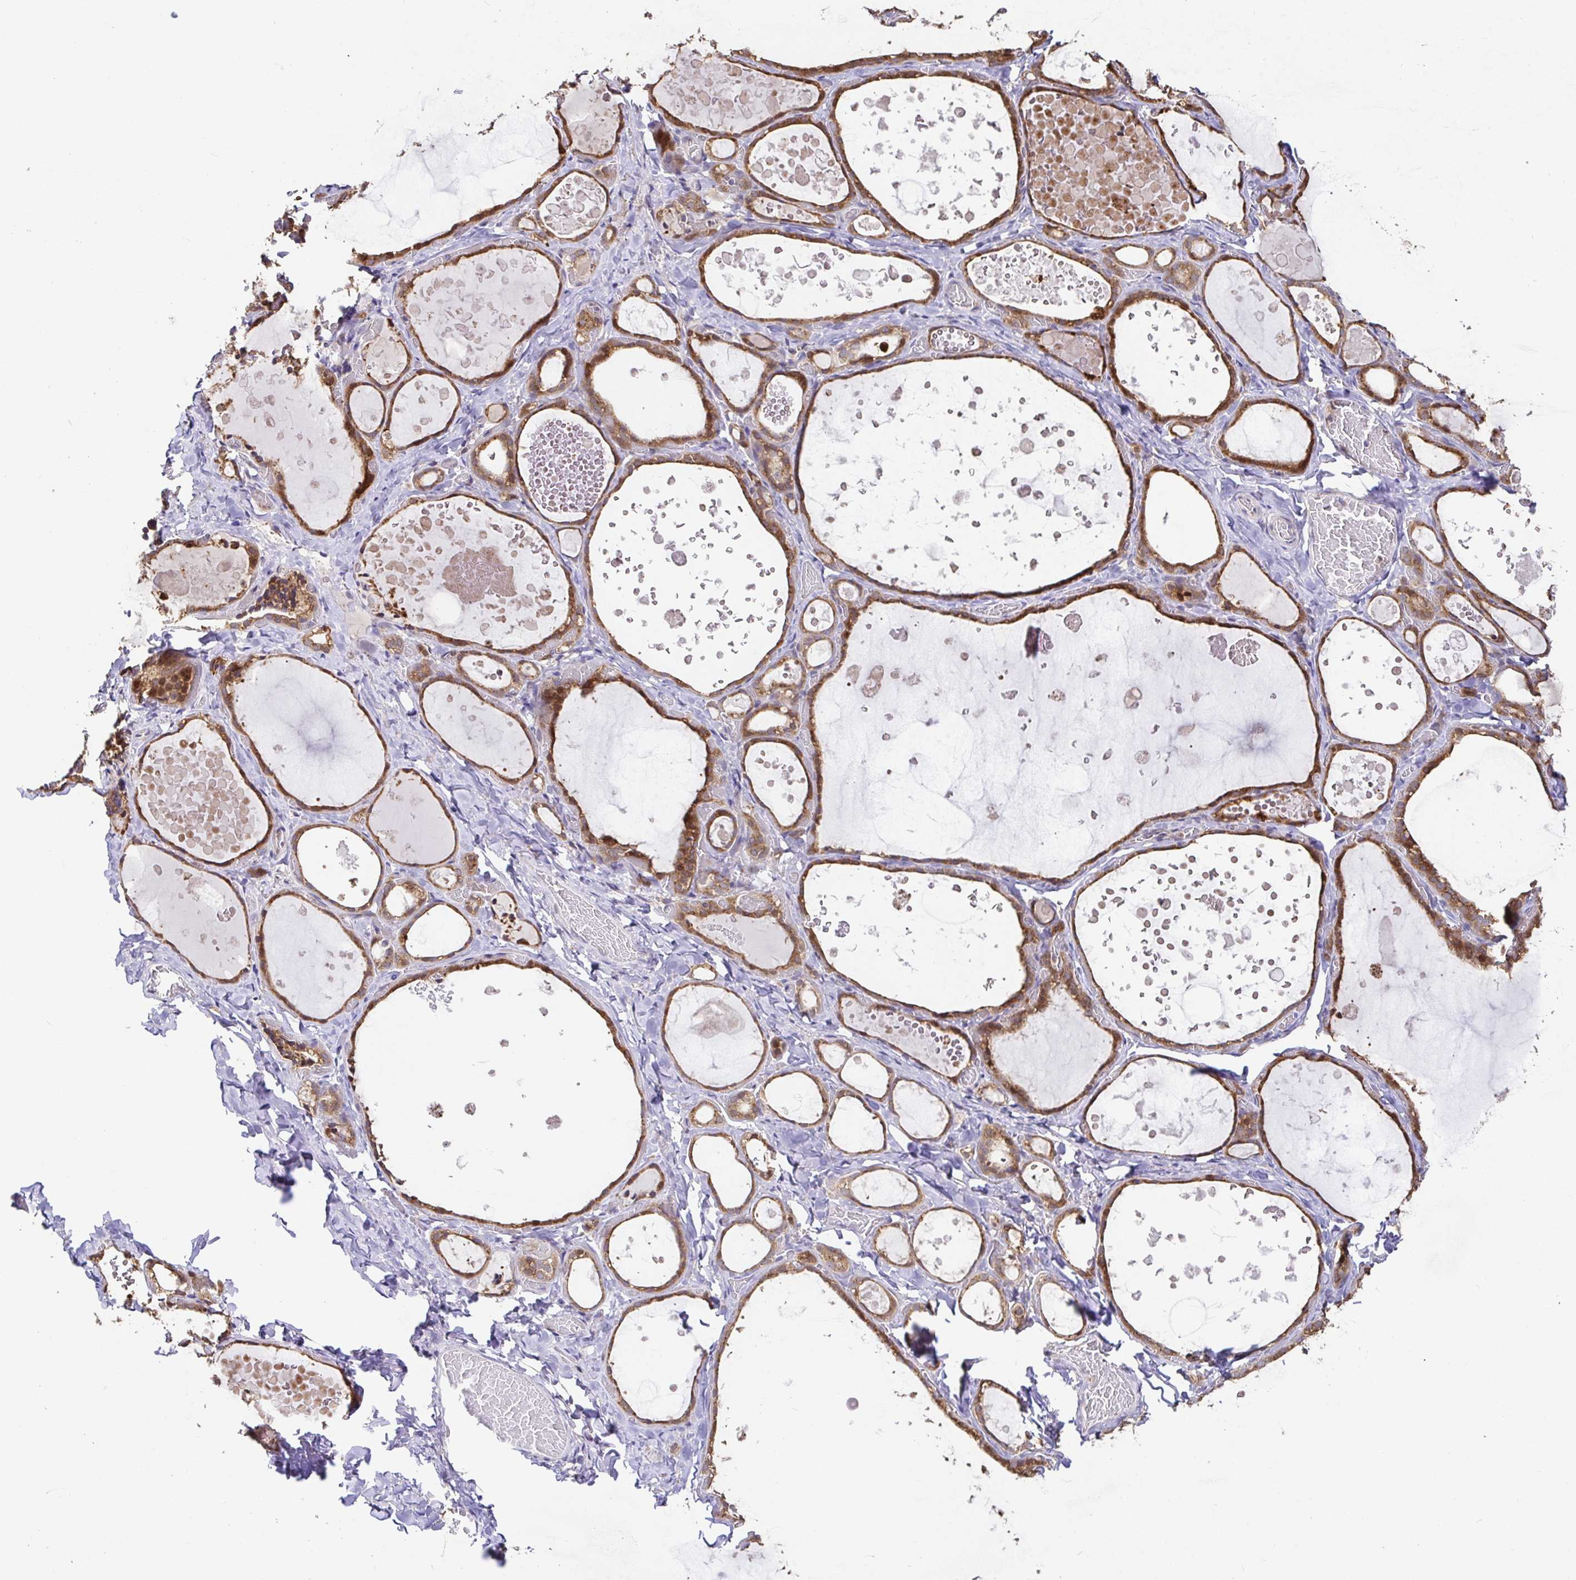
{"staining": {"intensity": "moderate", "quantity": ">75%", "location": "cytoplasmic/membranous"}, "tissue": "thyroid gland", "cell_type": "Glandular cells", "image_type": "normal", "snomed": [{"axis": "morphology", "description": "Normal tissue, NOS"}, {"axis": "topography", "description": "Thyroid gland"}], "caption": "A brown stain highlights moderate cytoplasmic/membranous staining of a protein in glandular cells of unremarkable thyroid gland. The protein is stained brown, and the nuclei are stained in blue (DAB IHC with brightfield microscopy, high magnification).", "gene": "ELP1", "patient": {"sex": "female", "age": 56}}